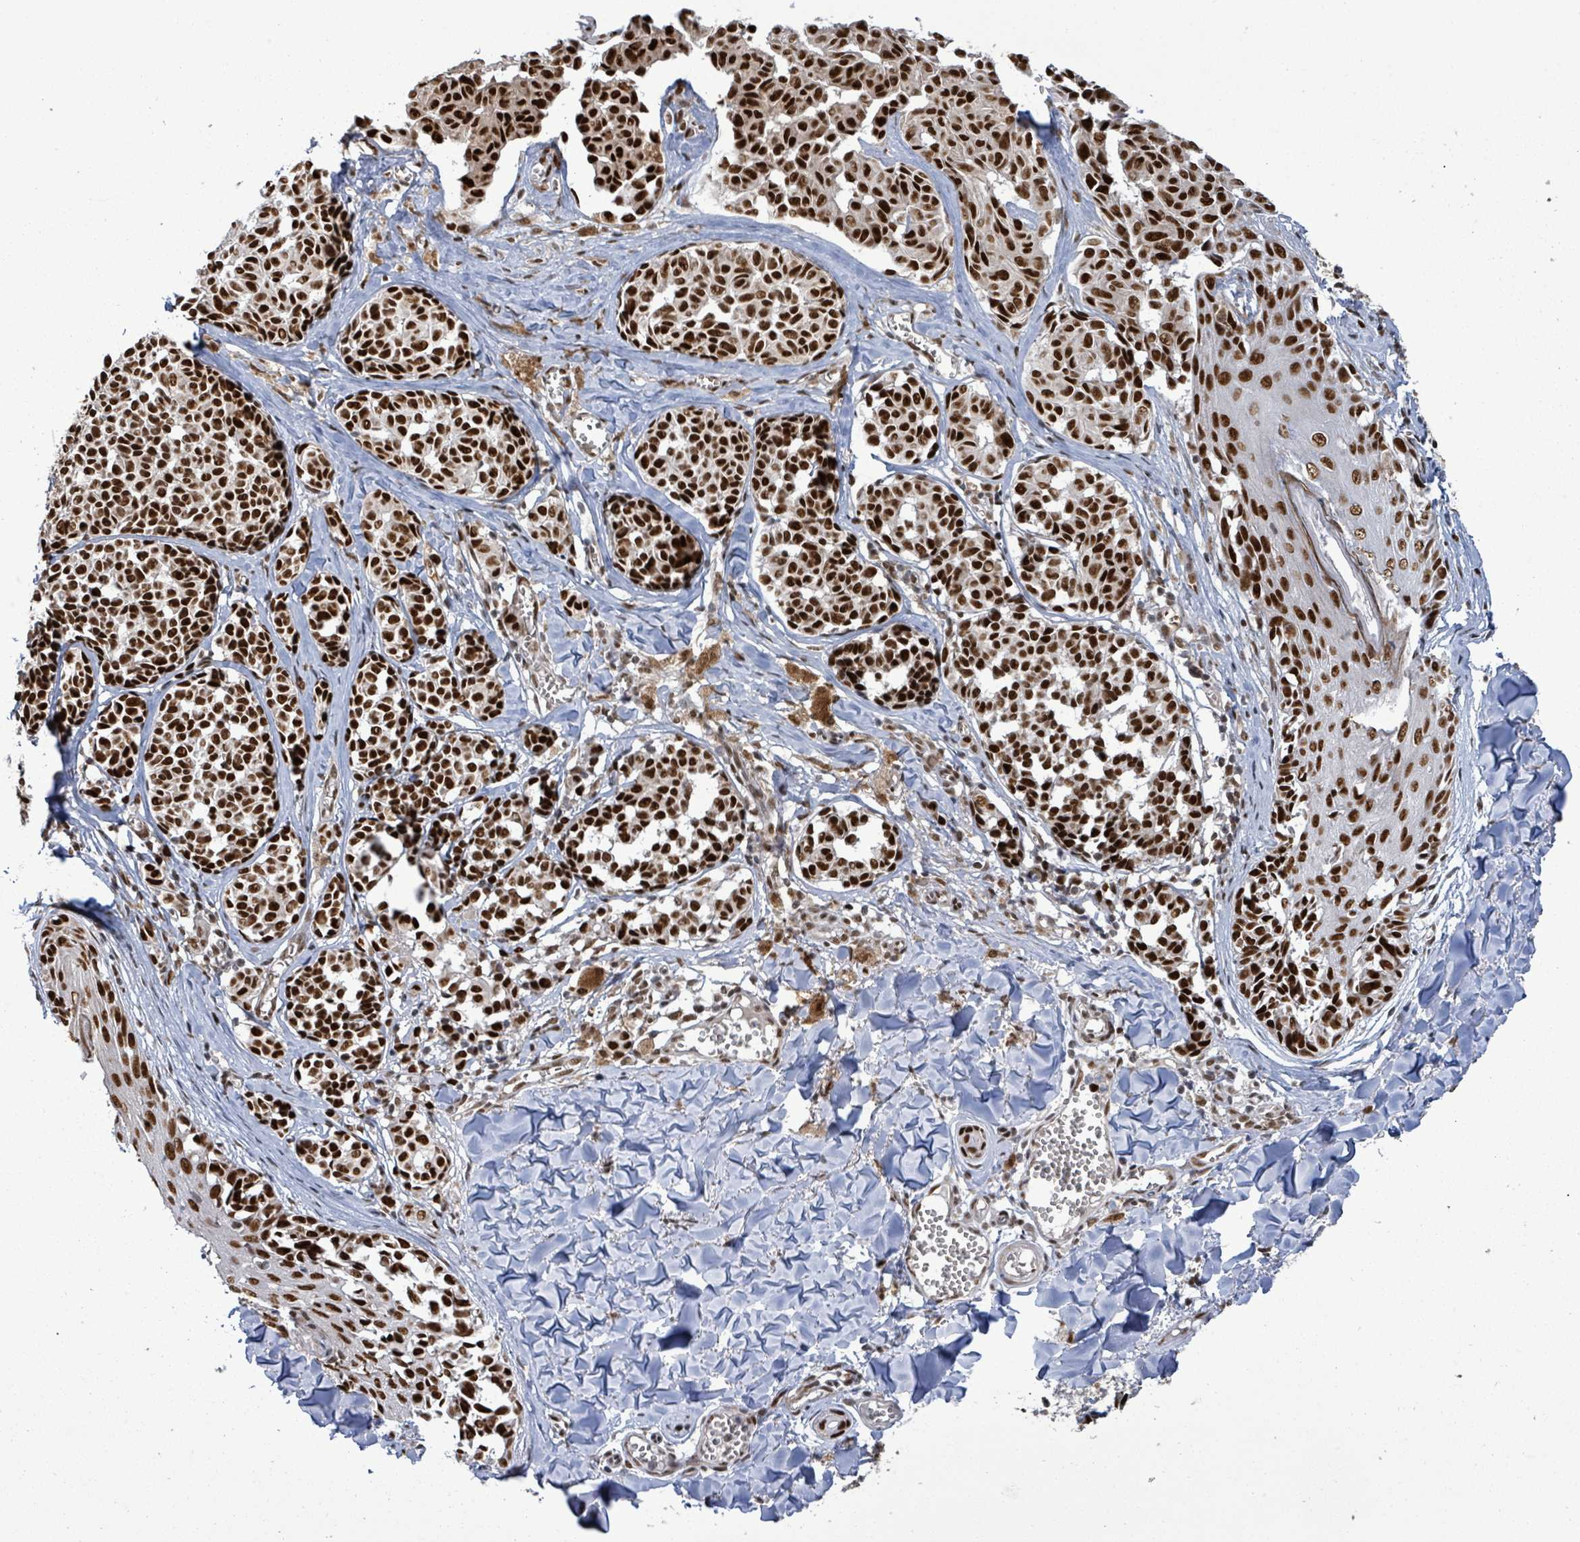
{"staining": {"intensity": "strong", "quantity": ">75%", "location": "nuclear"}, "tissue": "melanoma", "cell_type": "Tumor cells", "image_type": "cancer", "snomed": [{"axis": "morphology", "description": "Malignant melanoma, NOS"}, {"axis": "topography", "description": "Skin"}], "caption": "Immunohistochemical staining of melanoma reveals high levels of strong nuclear staining in about >75% of tumor cells.", "gene": "PATZ1", "patient": {"sex": "female", "age": 43}}